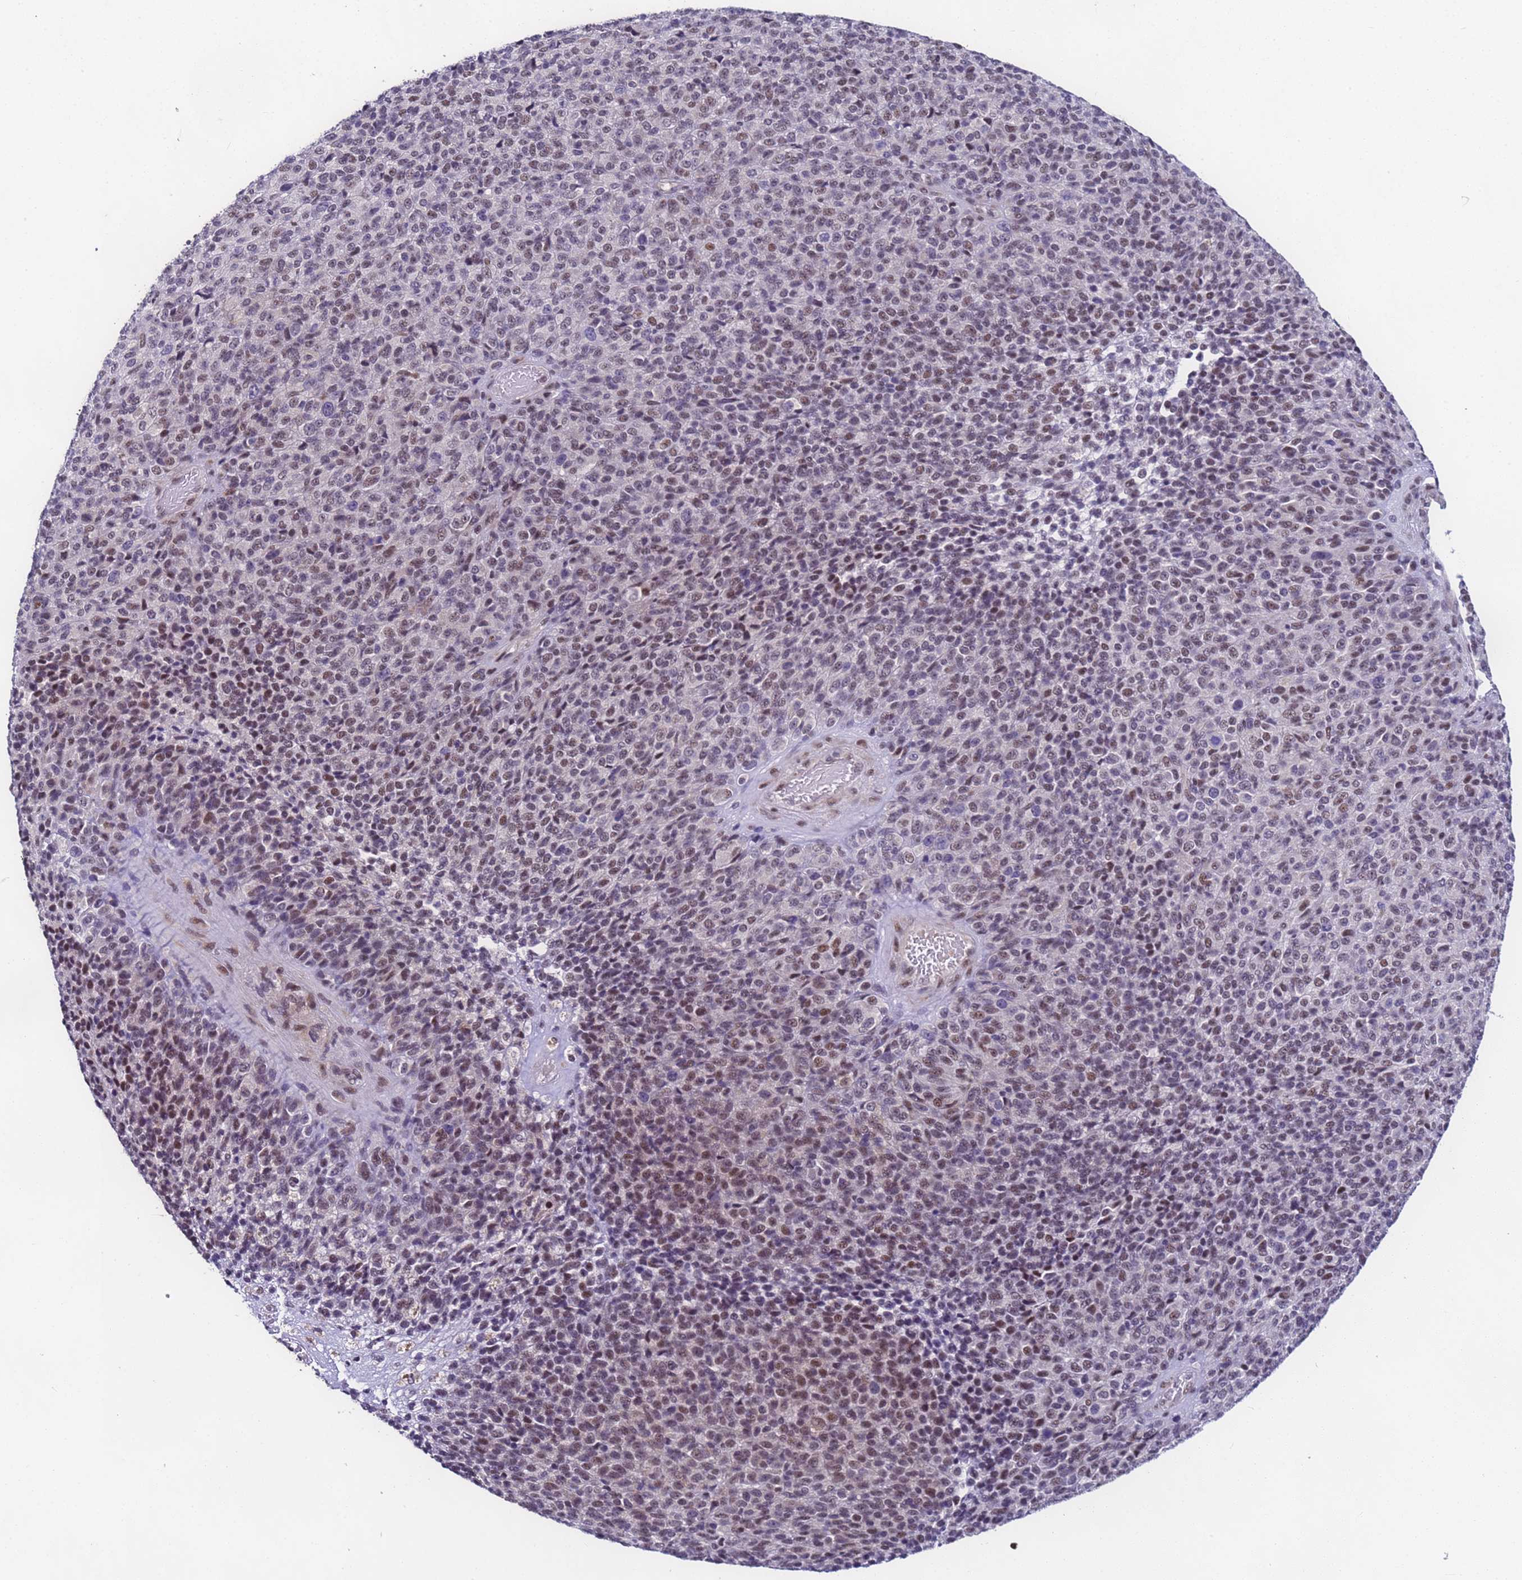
{"staining": {"intensity": "weak", "quantity": "25%-75%", "location": "nuclear"}, "tissue": "melanoma", "cell_type": "Tumor cells", "image_type": "cancer", "snomed": [{"axis": "morphology", "description": "Malignant melanoma, Metastatic site"}, {"axis": "topography", "description": "Brain"}], "caption": "About 25%-75% of tumor cells in human melanoma exhibit weak nuclear protein staining as visualized by brown immunohistochemical staining.", "gene": "FNBP4", "patient": {"sex": "female", "age": 56}}